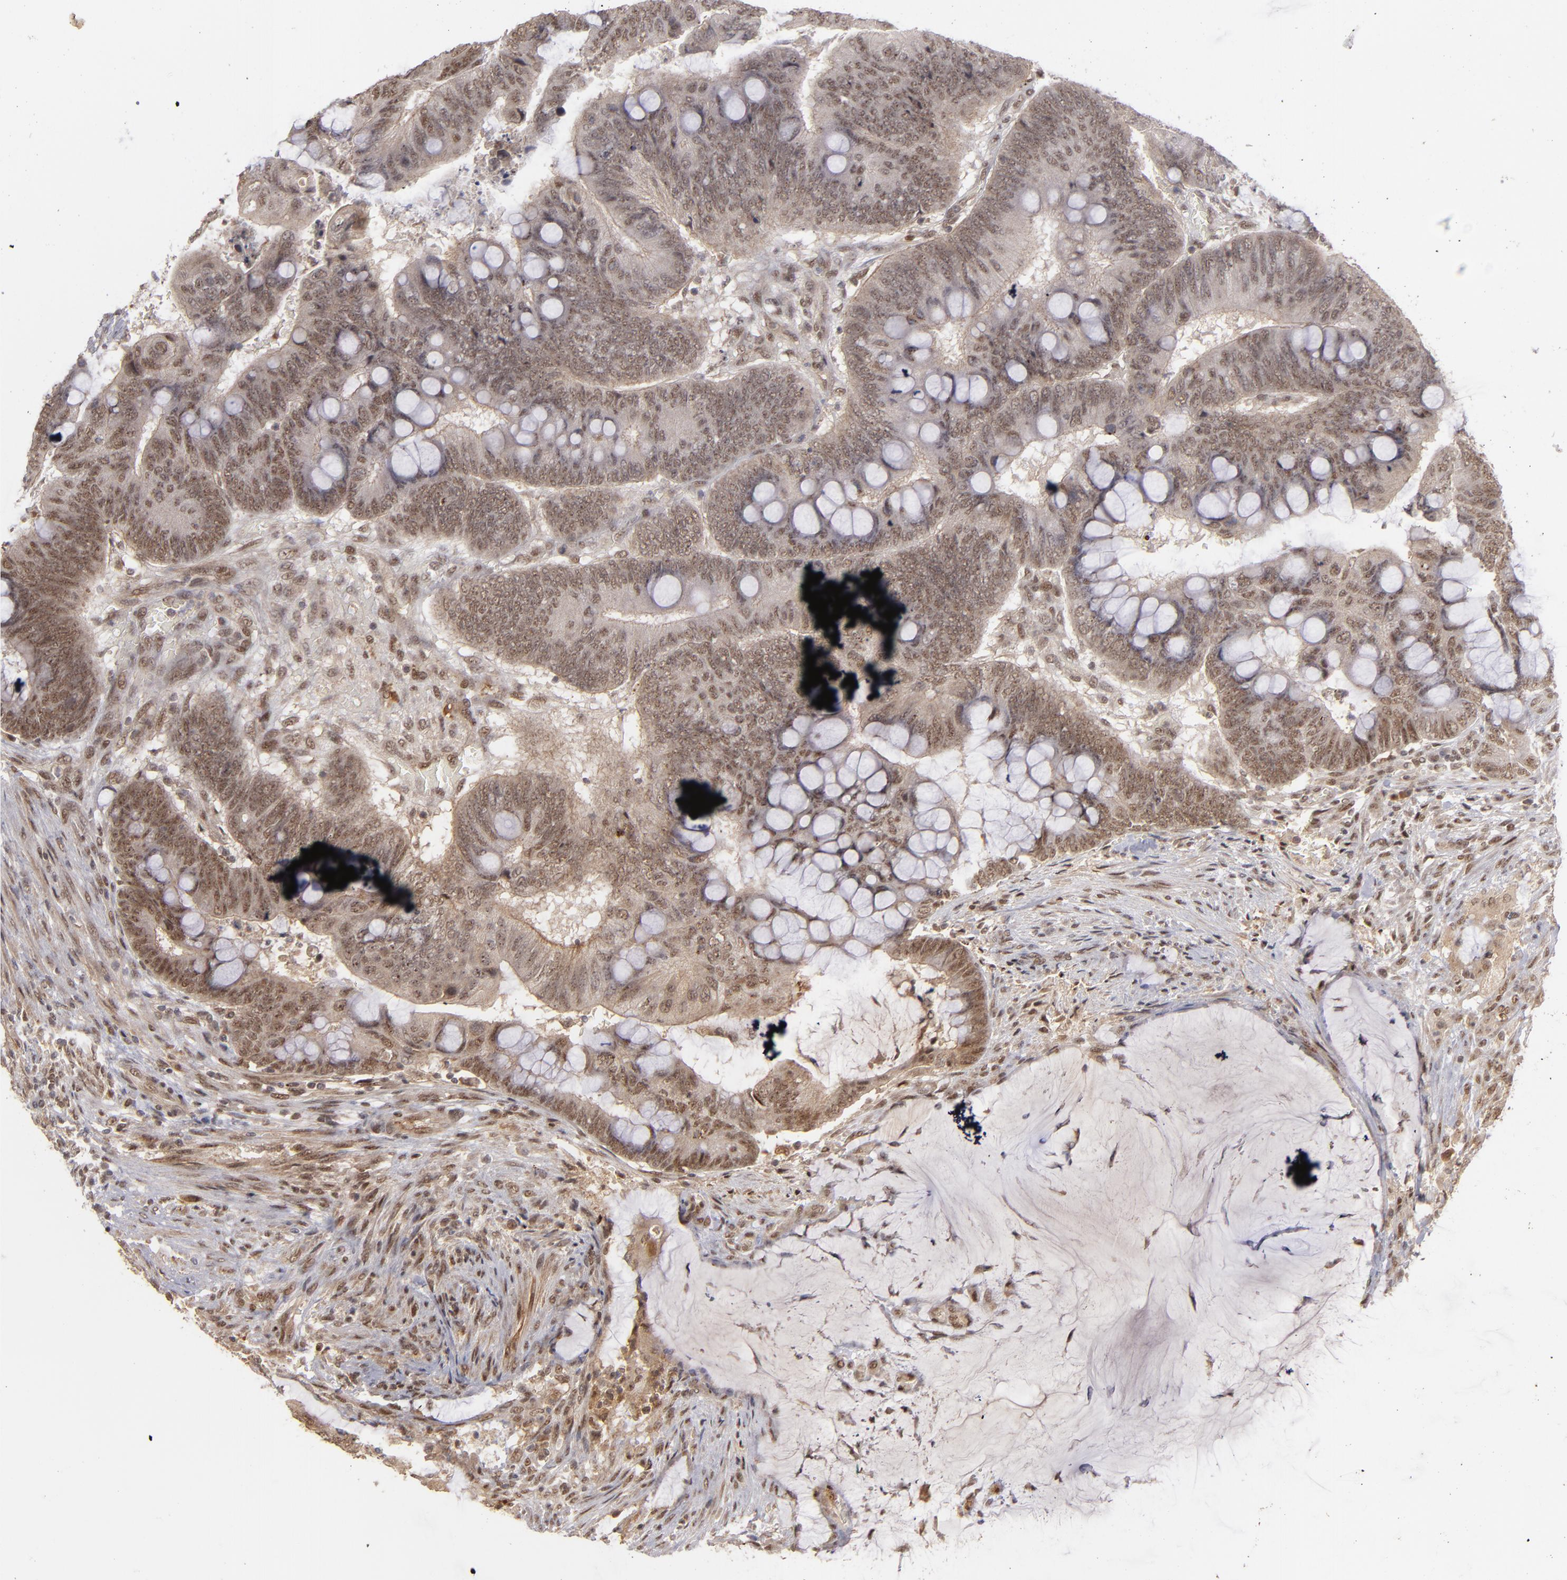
{"staining": {"intensity": "moderate", "quantity": "25%-75%", "location": "nuclear"}, "tissue": "colorectal cancer", "cell_type": "Tumor cells", "image_type": "cancer", "snomed": [{"axis": "morphology", "description": "Normal tissue, NOS"}, {"axis": "morphology", "description": "Adenocarcinoma, NOS"}, {"axis": "topography", "description": "Rectum"}], "caption": "Colorectal cancer stained with a protein marker demonstrates moderate staining in tumor cells.", "gene": "ZNF234", "patient": {"sex": "male", "age": 92}}